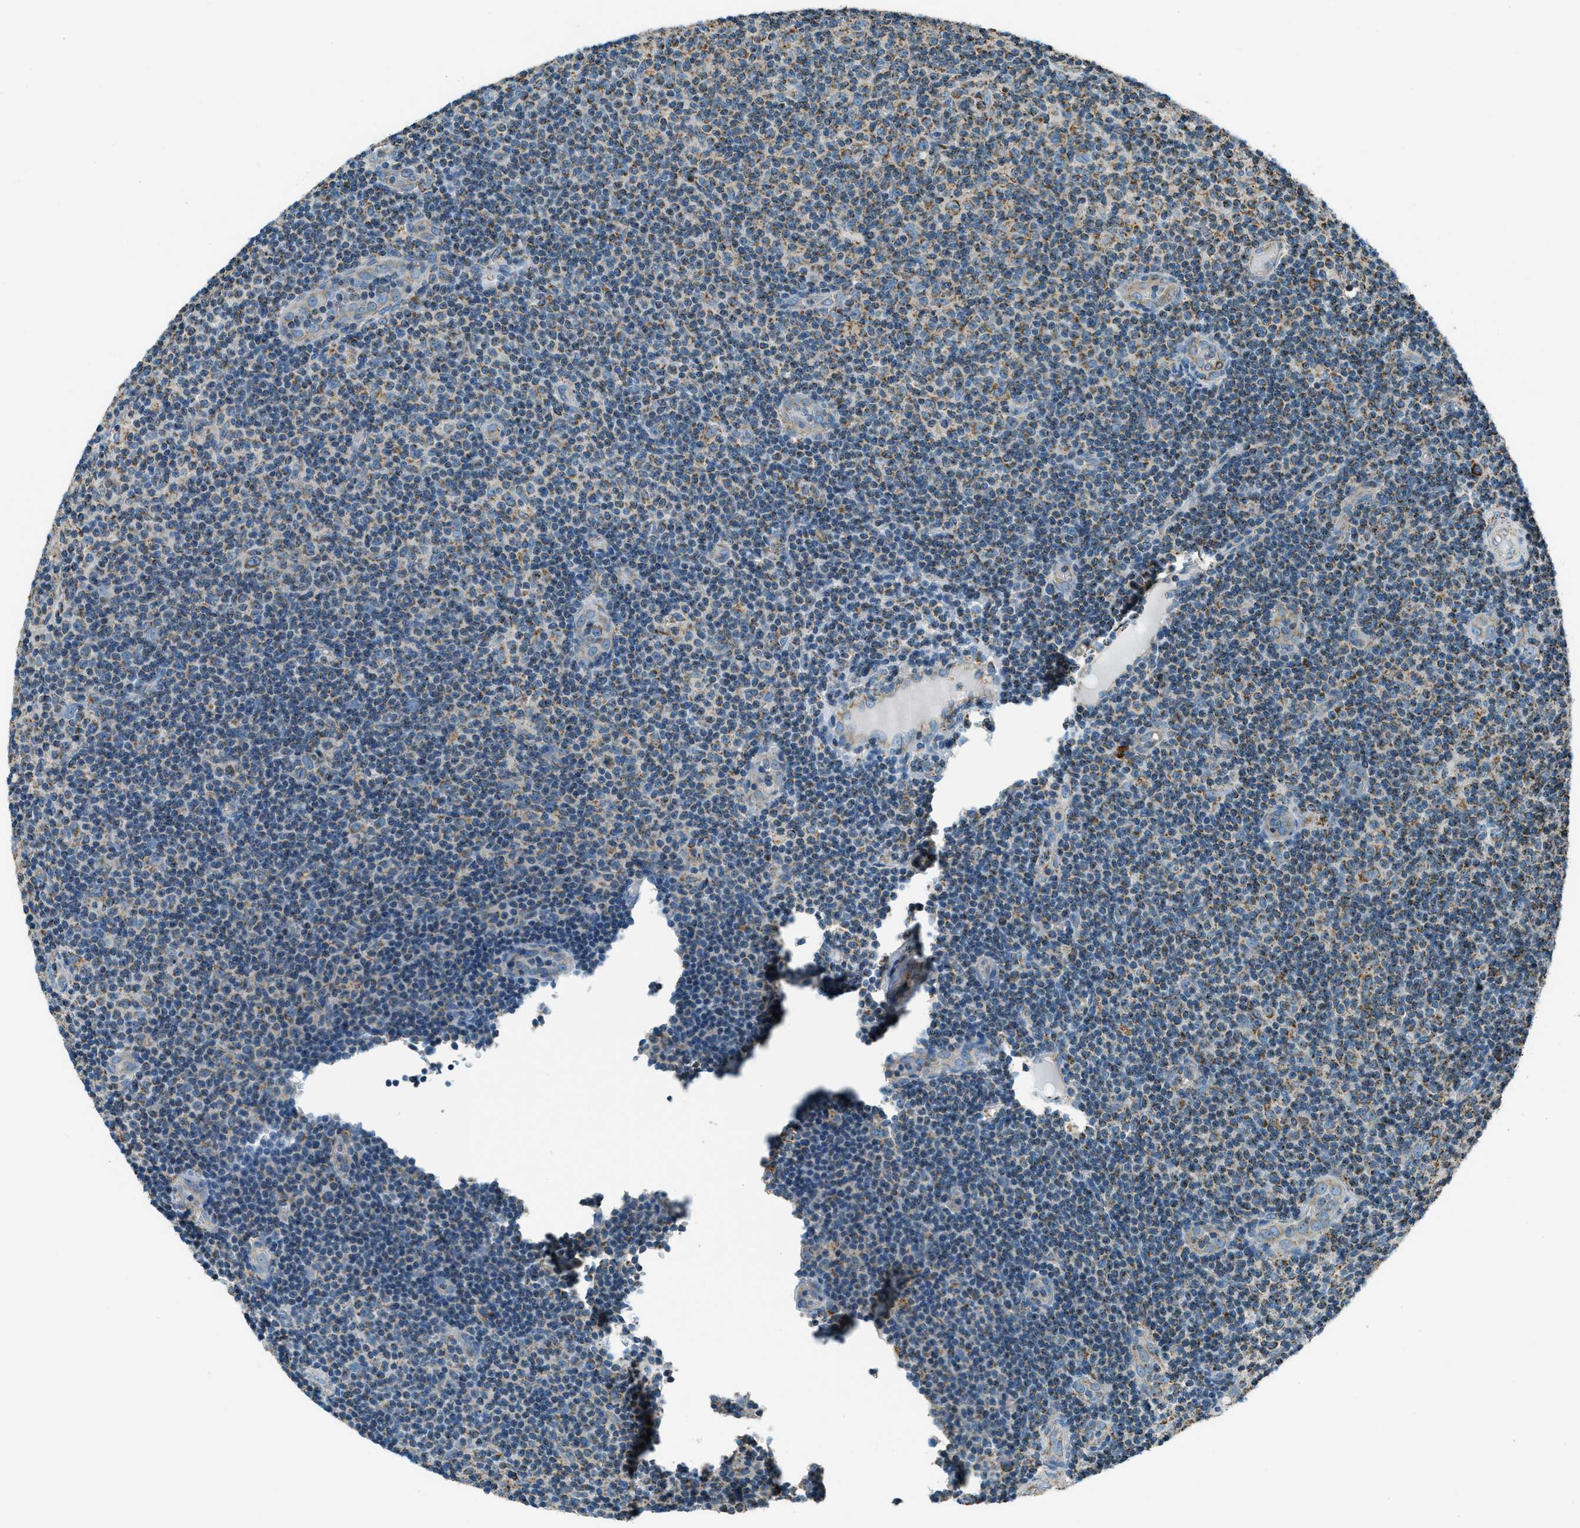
{"staining": {"intensity": "moderate", "quantity": "<25%", "location": "cytoplasmic/membranous"}, "tissue": "lymphoma", "cell_type": "Tumor cells", "image_type": "cancer", "snomed": [{"axis": "morphology", "description": "Malignant lymphoma, non-Hodgkin's type, Low grade"}, {"axis": "topography", "description": "Lymph node"}], "caption": "Moderate cytoplasmic/membranous staining is identified in approximately <25% of tumor cells in lymphoma.", "gene": "CHST15", "patient": {"sex": "male", "age": 83}}